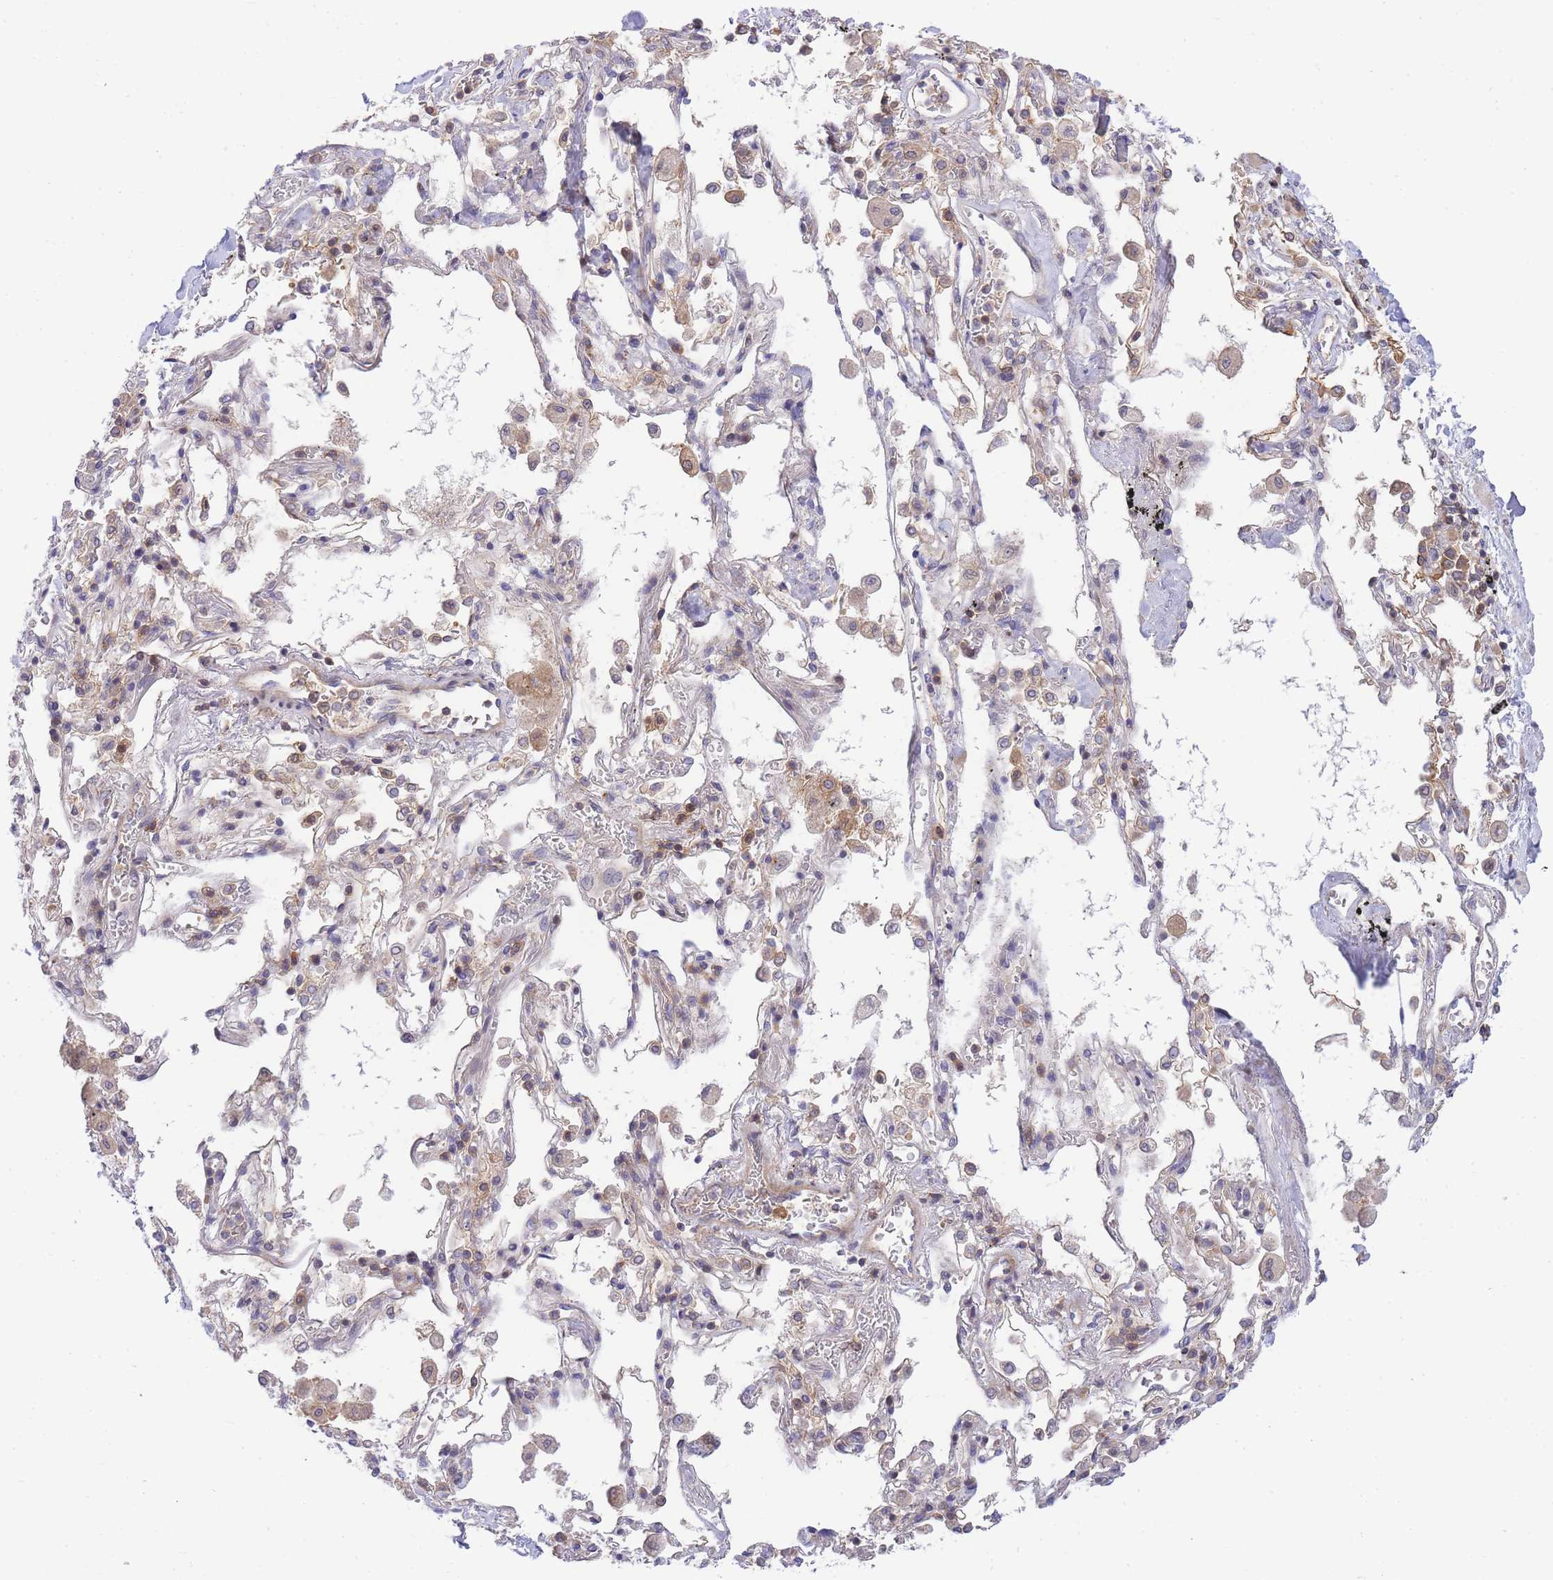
{"staining": {"intensity": "moderate", "quantity": "<25%", "location": "cytoplasmic/membranous"}, "tissue": "adipose tissue", "cell_type": "Adipocytes", "image_type": "normal", "snomed": [{"axis": "morphology", "description": "Normal tissue, NOS"}, {"axis": "topography", "description": "Cartilage tissue"}], "caption": "IHC image of unremarkable human adipose tissue stained for a protein (brown), which exhibits low levels of moderate cytoplasmic/membranous staining in approximately <25% of adipocytes.", "gene": "EIF2B2", "patient": {"sex": "male", "age": 73}}